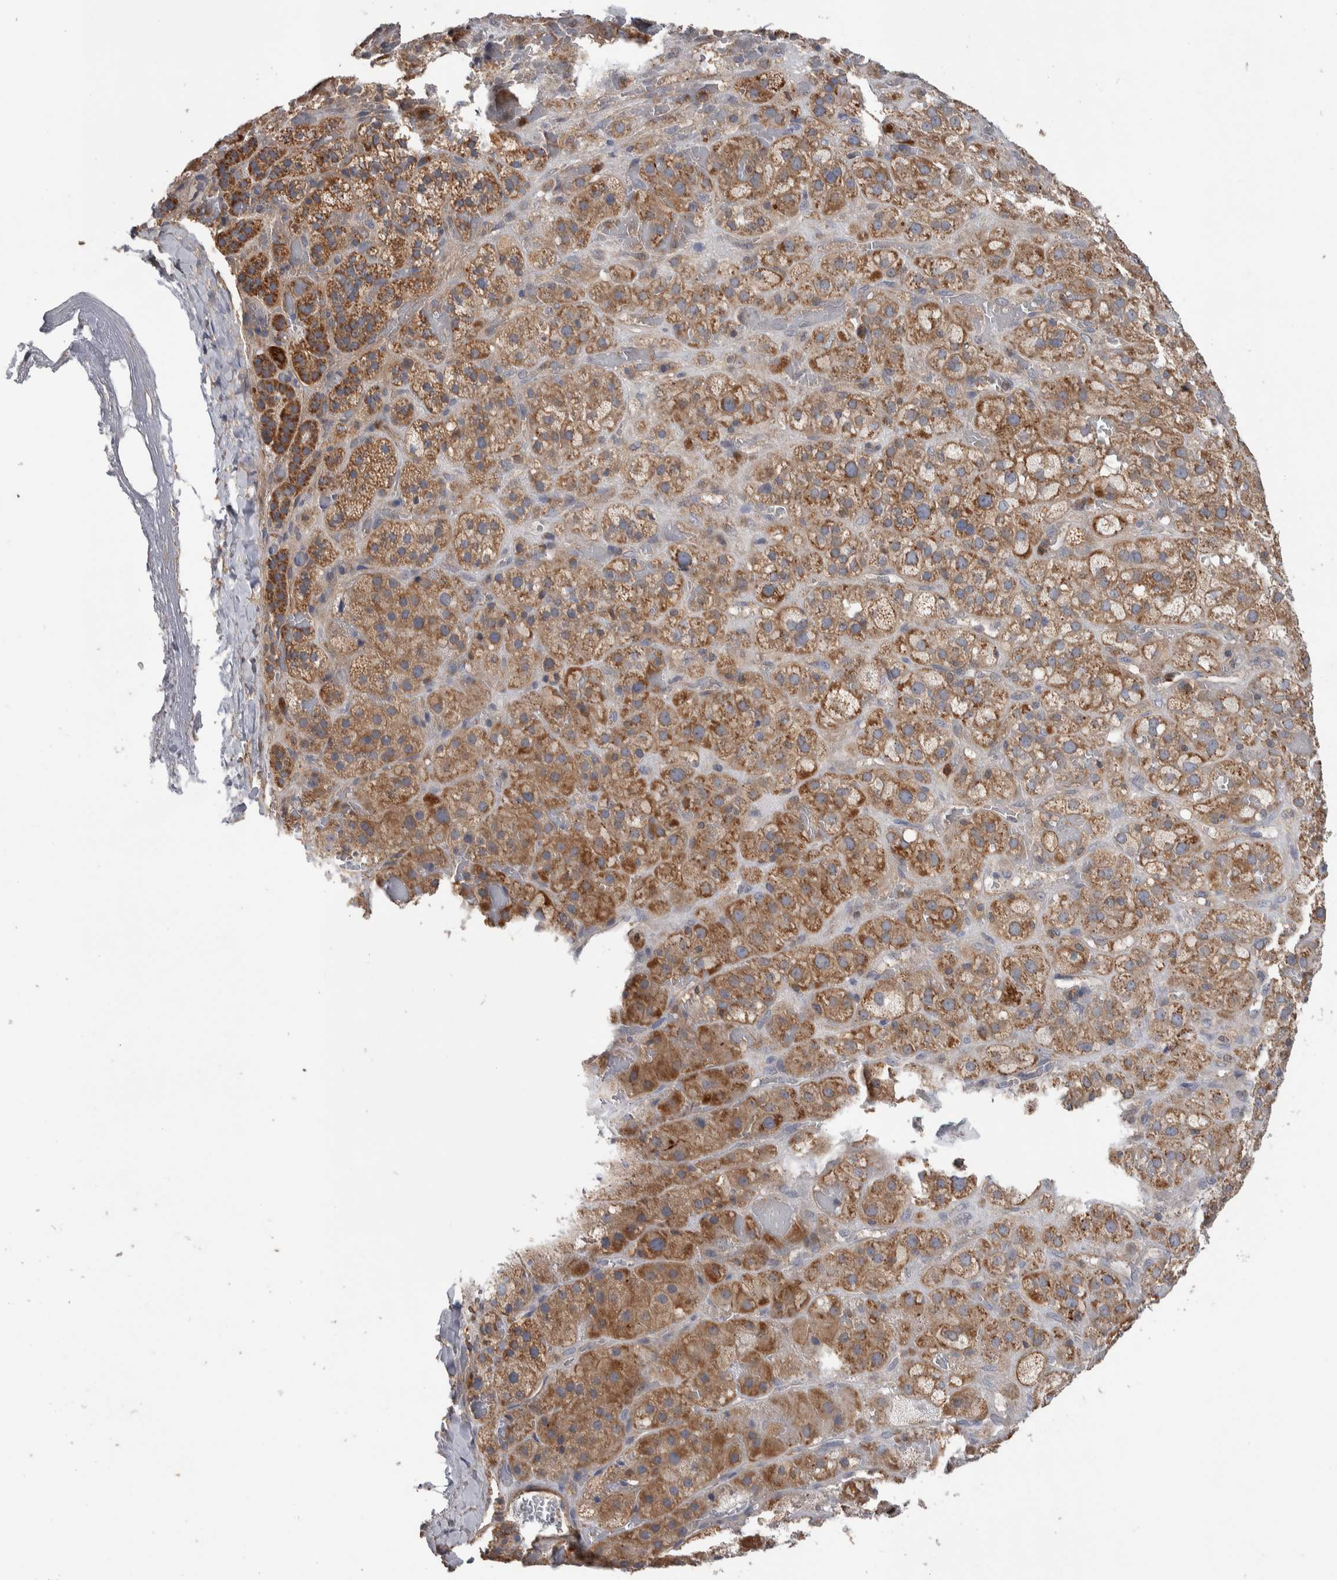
{"staining": {"intensity": "moderate", "quantity": ">75%", "location": "cytoplasmic/membranous"}, "tissue": "adrenal gland", "cell_type": "Glandular cells", "image_type": "normal", "snomed": [{"axis": "morphology", "description": "Normal tissue, NOS"}, {"axis": "topography", "description": "Adrenal gland"}], "caption": "An immunohistochemistry histopathology image of unremarkable tissue is shown. Protein staining in brown labels moderate cytoplasmic/membranous positivity in adrenal gland within glandular cells.", "gene": "SDCBP", "patient": {"sex": "female", "age": 47}}